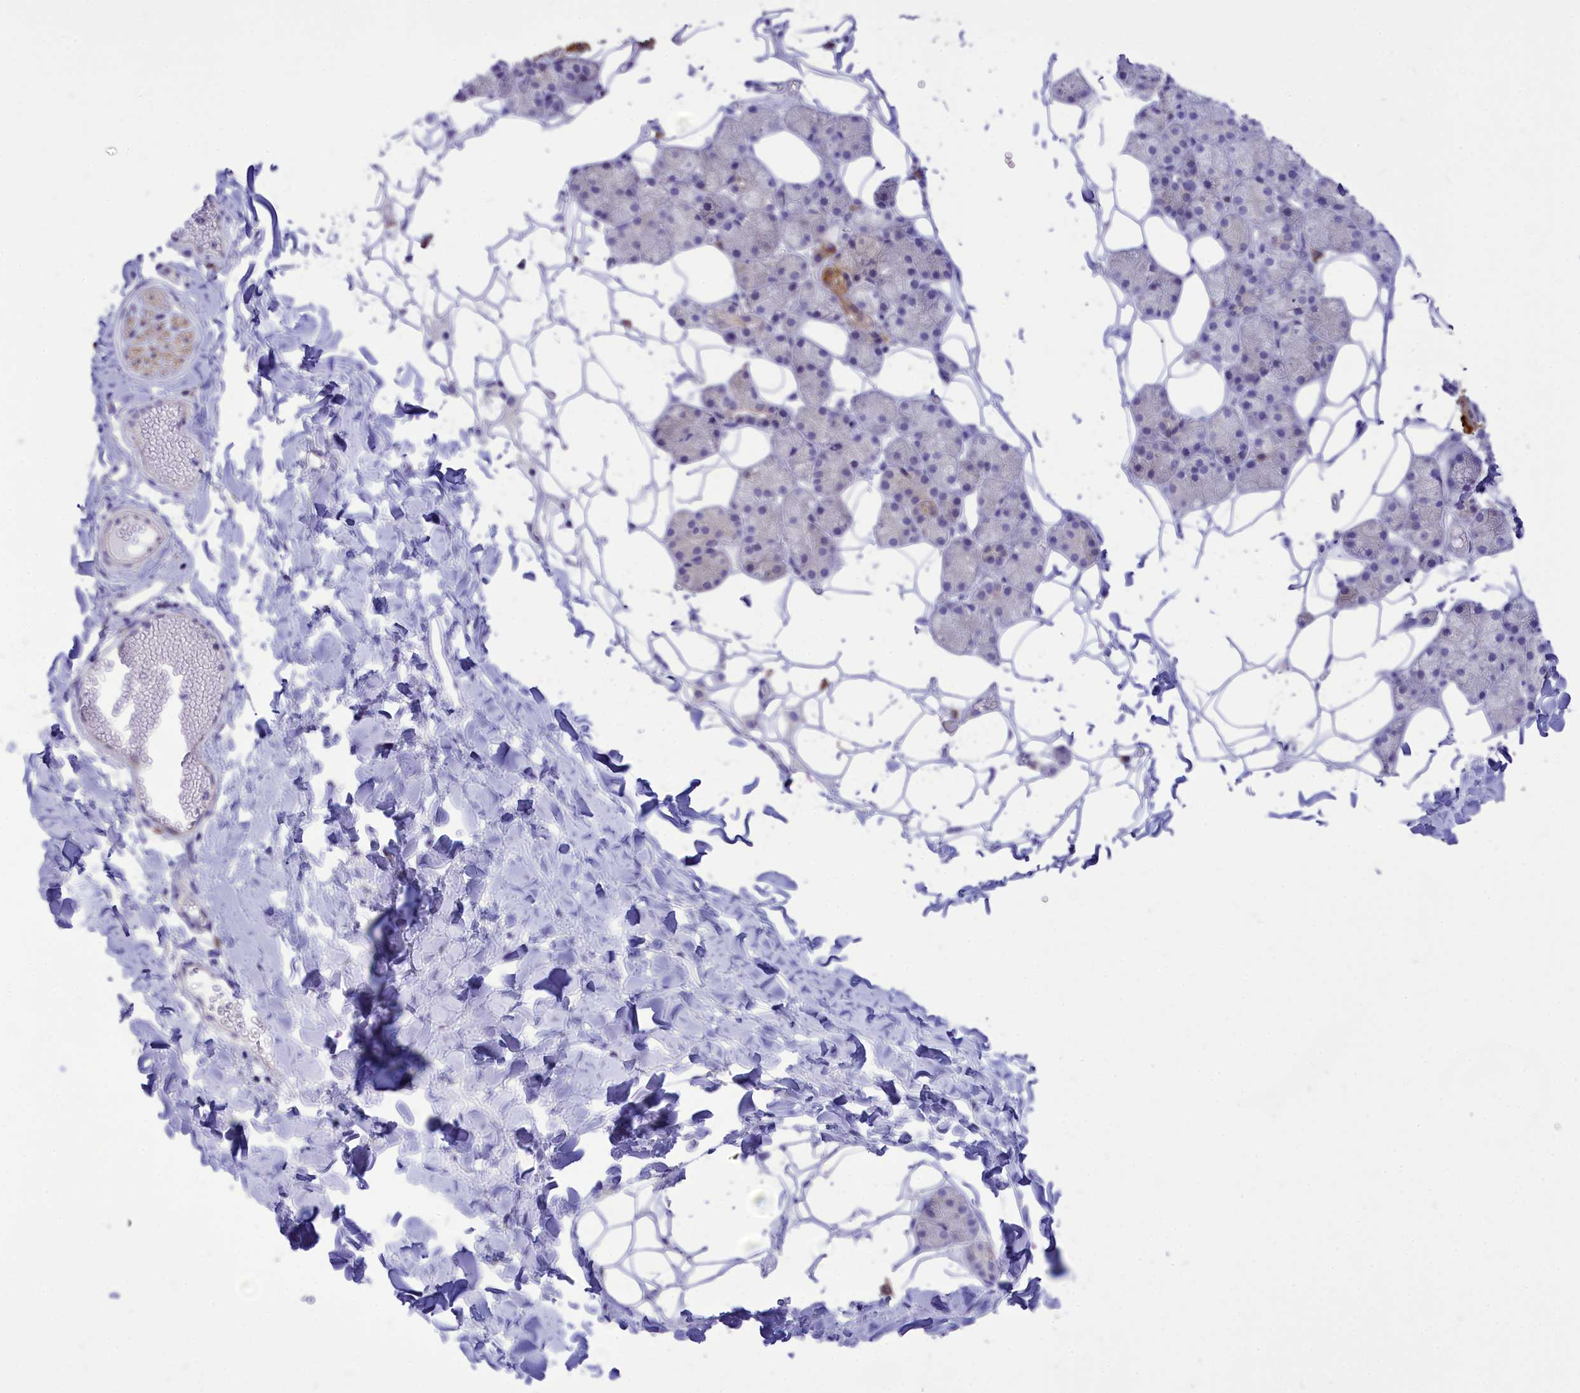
{"staining": {"intensity": "moderate", "quantity": "<25%", "location": "cytoplasmic/membranous"}, "tissue": "salivary gland", "cell_type": "Glandular cells", "image_type": "normal", "snomed": [{"axis": "morphology", "description": "Normal tissue, NOS"}, {"axis": "topography", "description": "Salivary gland"}], "caption": "Protein staining of benign salivary gland exhibits moderate cytoplasmic/membranous expression in about <25% of glandular cells.", "gene": "DCAF16", "patient": {"sex": "female", "age": 33}}